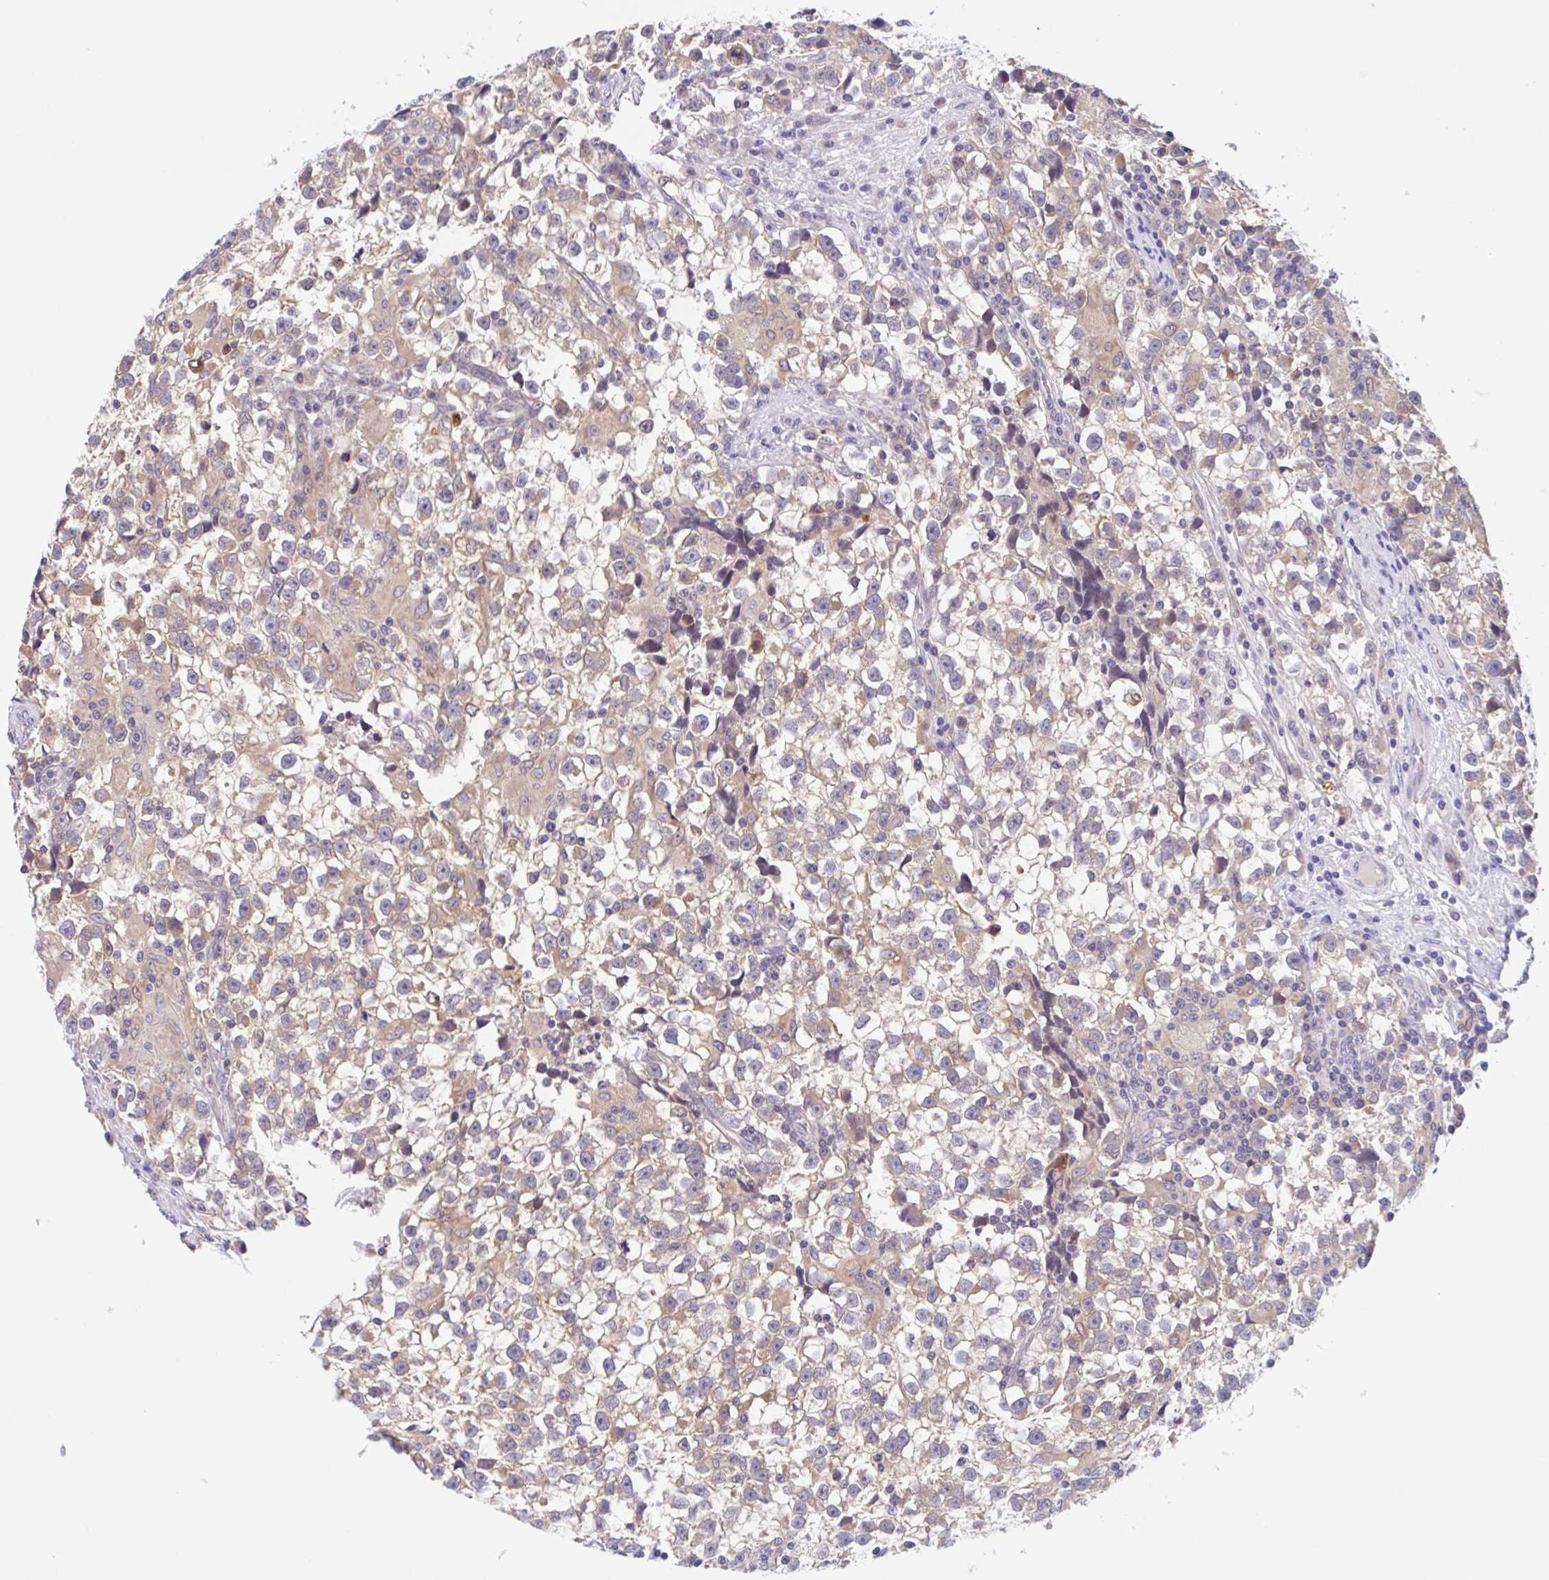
{"staining": {"intensity": "weak", "quantity": ">75%", "location": "cytoplasmic/membranous"}, "tissue": "testis cancer", "cell_type": "Tumor cells", "image_type": "cancer", "snomed": [{"axis": "morphology", "description": "Seminoma, NOS"}, {"axis": "topography", "description": "Testis"}], "caption": "This histopathology image exhibits seminoma (testis) stained with immunohistochemistry to label a protein in brown. The cytoplasmic/membranous of tumor cells show weak positivity for the protein. Nuclei are counter-stained blue.", "gene": "TMEM86A", "patient": {"sex": "male", "age": 31}}